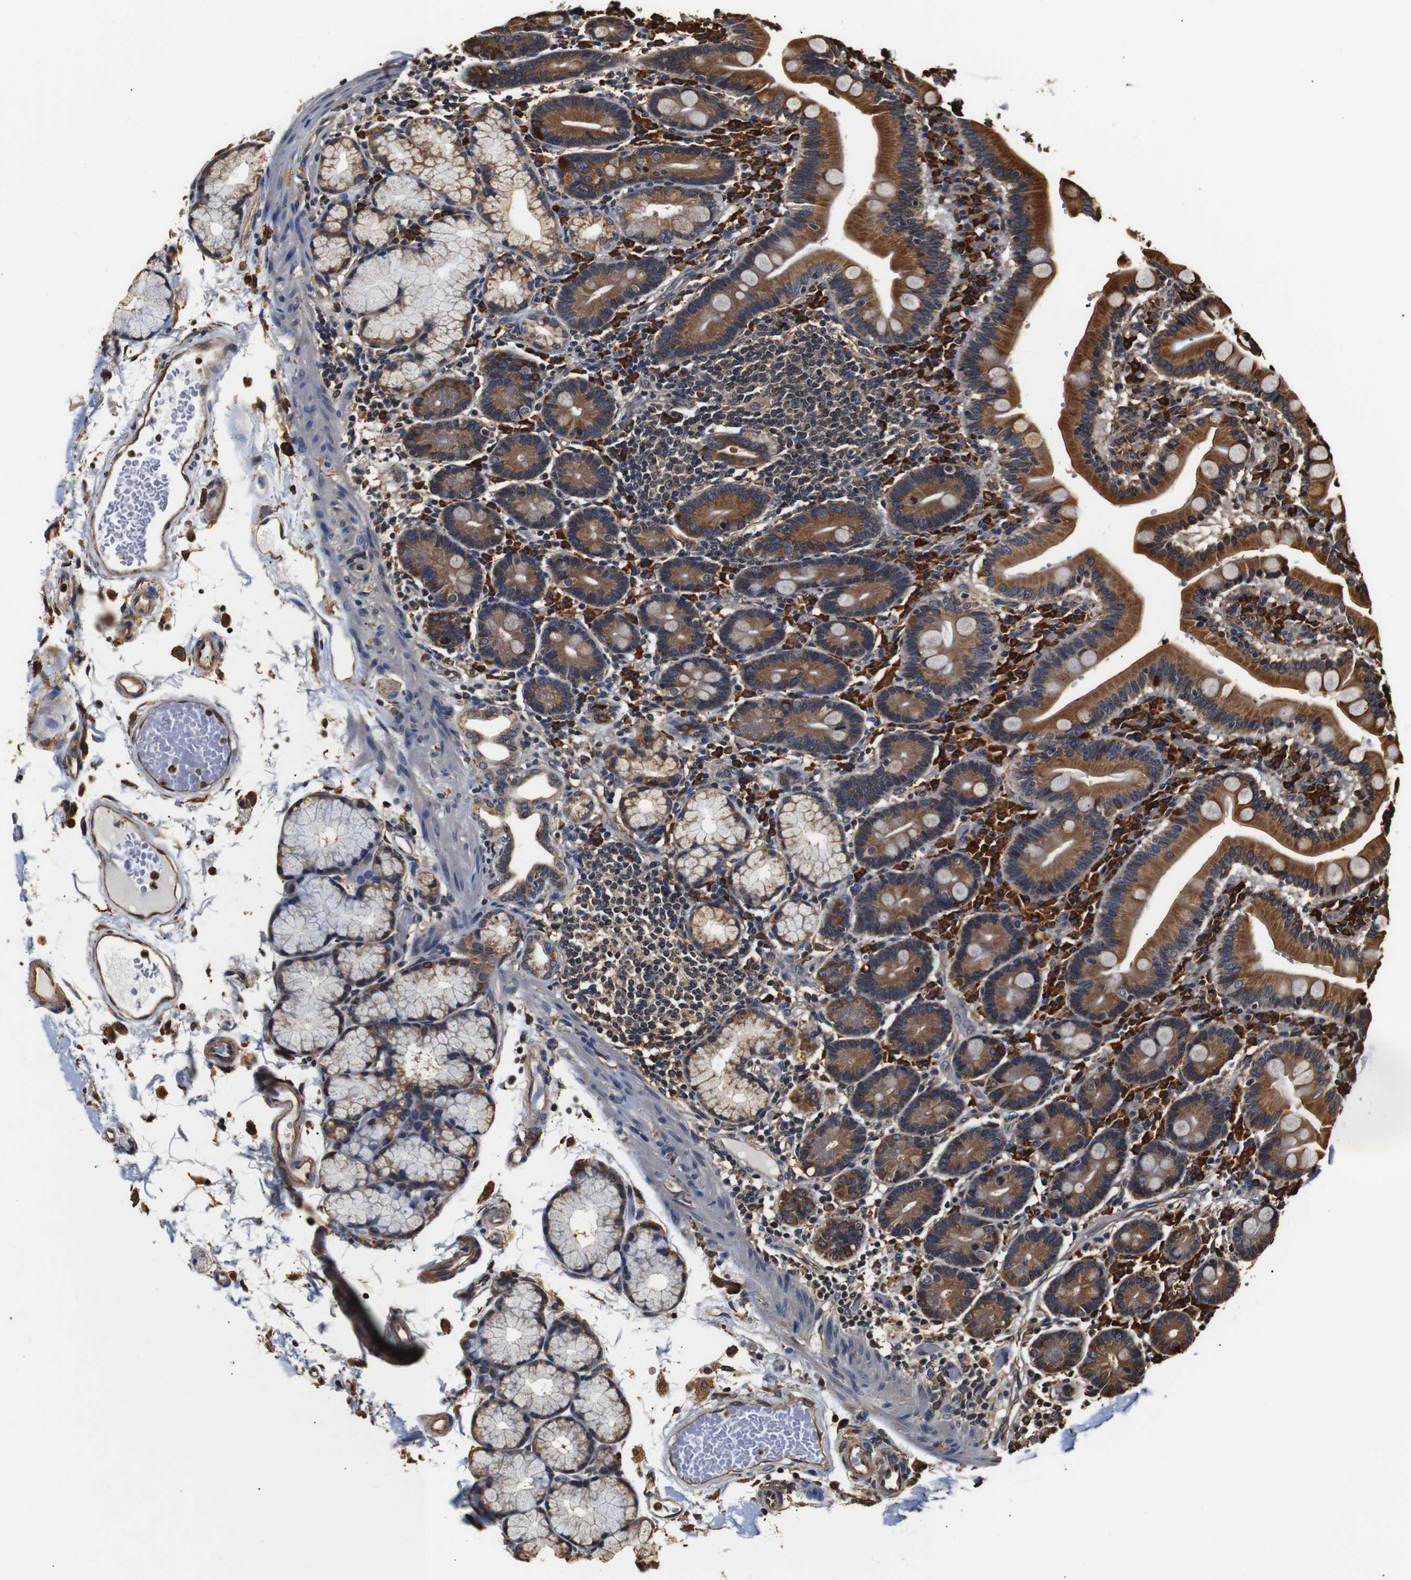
{"staining": {"intensity": "moderate", "quantity": ">75%", "location": "cytoplasmic/membranous"}, "tissue": "duodenum", "cell_type": "Glandular cells", "image_type": "normal", "snomed": [{"axis": "morphology", "description": "Normal tissue, NOS"}, {"axis": "topography", "description": "Small intestine, NOS"}], "caption": "Immunohistochemical staining of unremarkable duodenum displays medium levels of moderate cytoplasmic/membranous expression in approximately >75% of glandular cells.", "gene": "HHIP", "patient": {"sex": "female", "age": 71}}